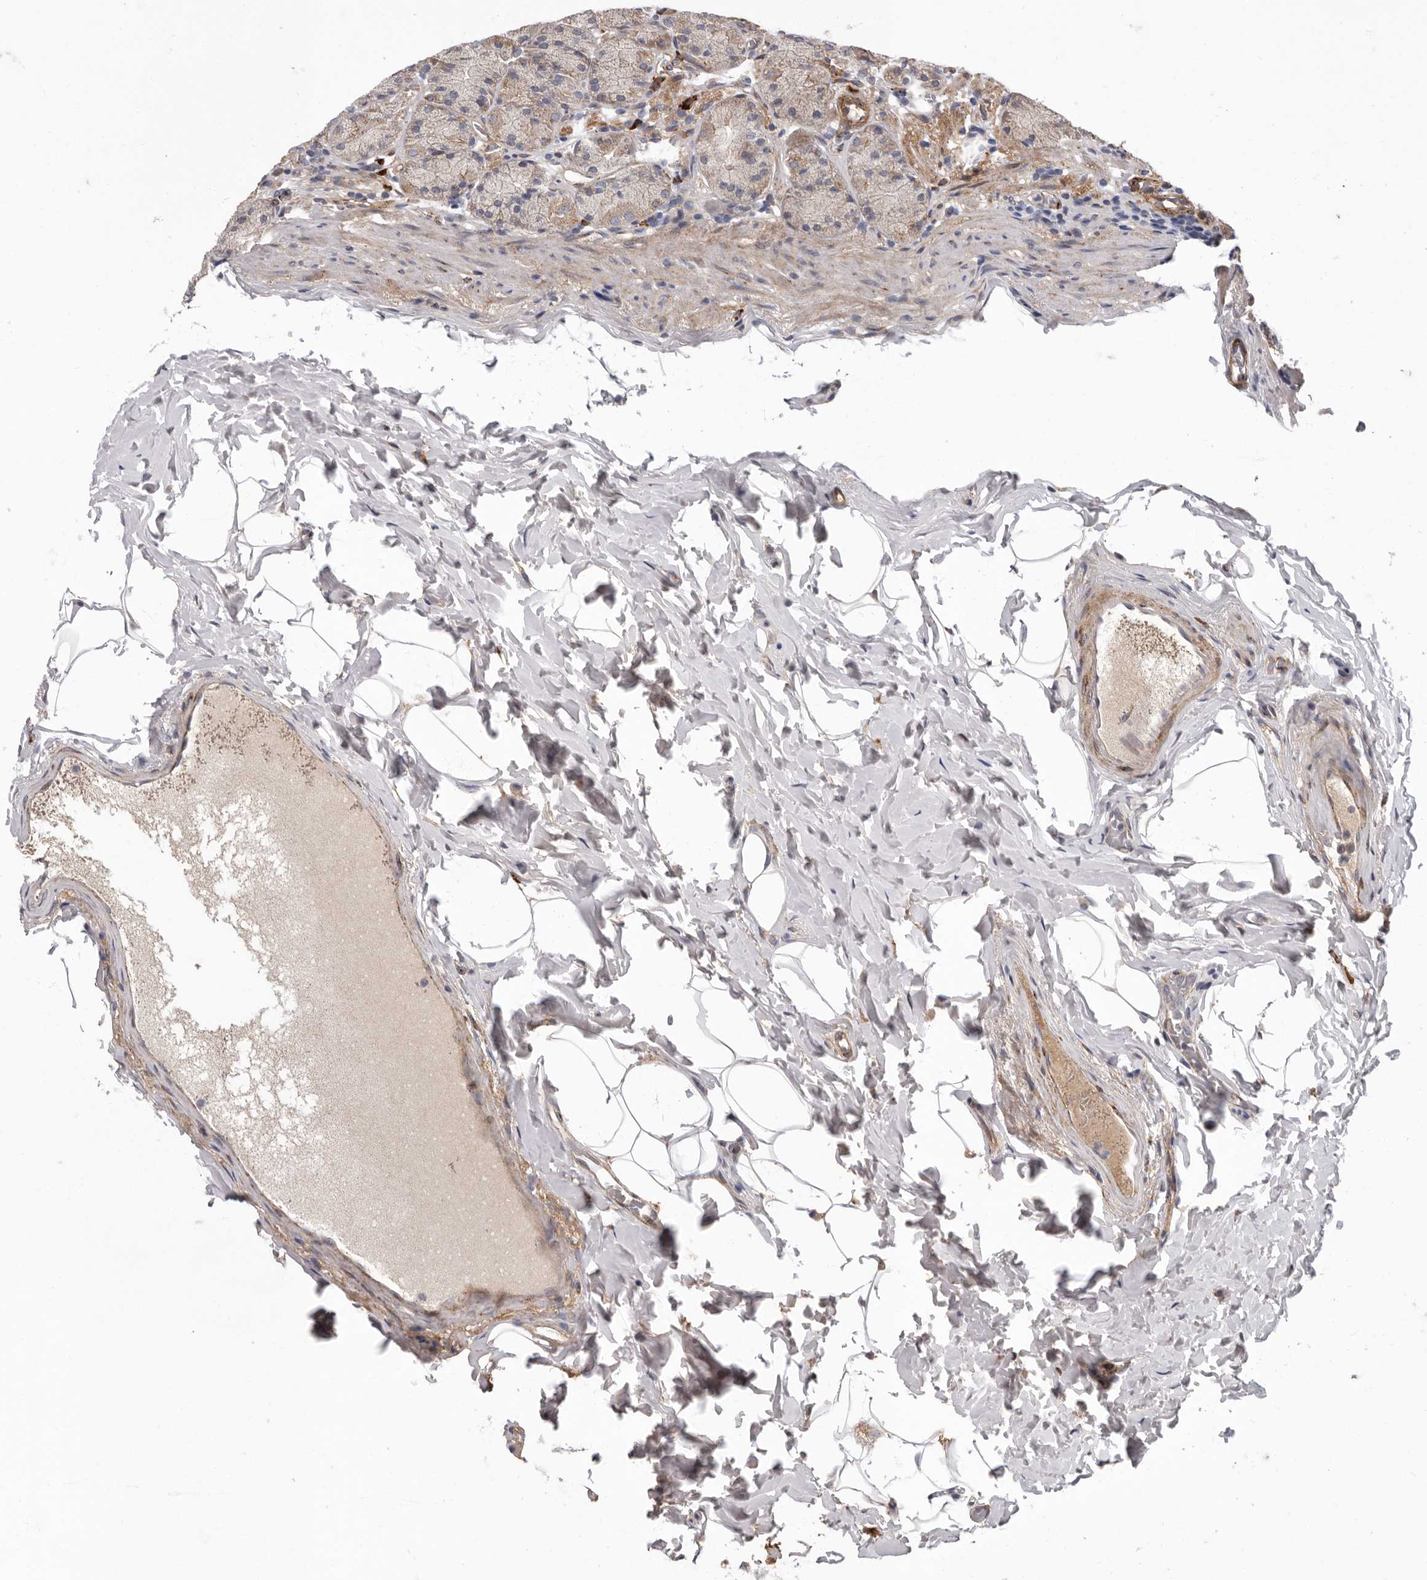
{"staining": {"intensity": "strong", "quantity": "<25%", "location": "cytoplasmic/membranous"}, "tissue": "stomach", "cell_type": "Glandular cells", "image_type": "normal", "snomed": [{"axis": "morphology", "description": "Normal tissue, NOS"}, {"axis": "topography", "description": "Stomach, upper"}], "caption": "High-magnification brightfield microscopy of benign stomach stained with DAB (3,3'-diaminobenzidine) (brown) and counterstained with hematoxylin (blue). glandular cells exhibit strong cytoplasmic/membranous expression is seen in approximately<25% of cells.", "gene": "ATXN3L", "patient": {"sex": "male", "age": 68}}